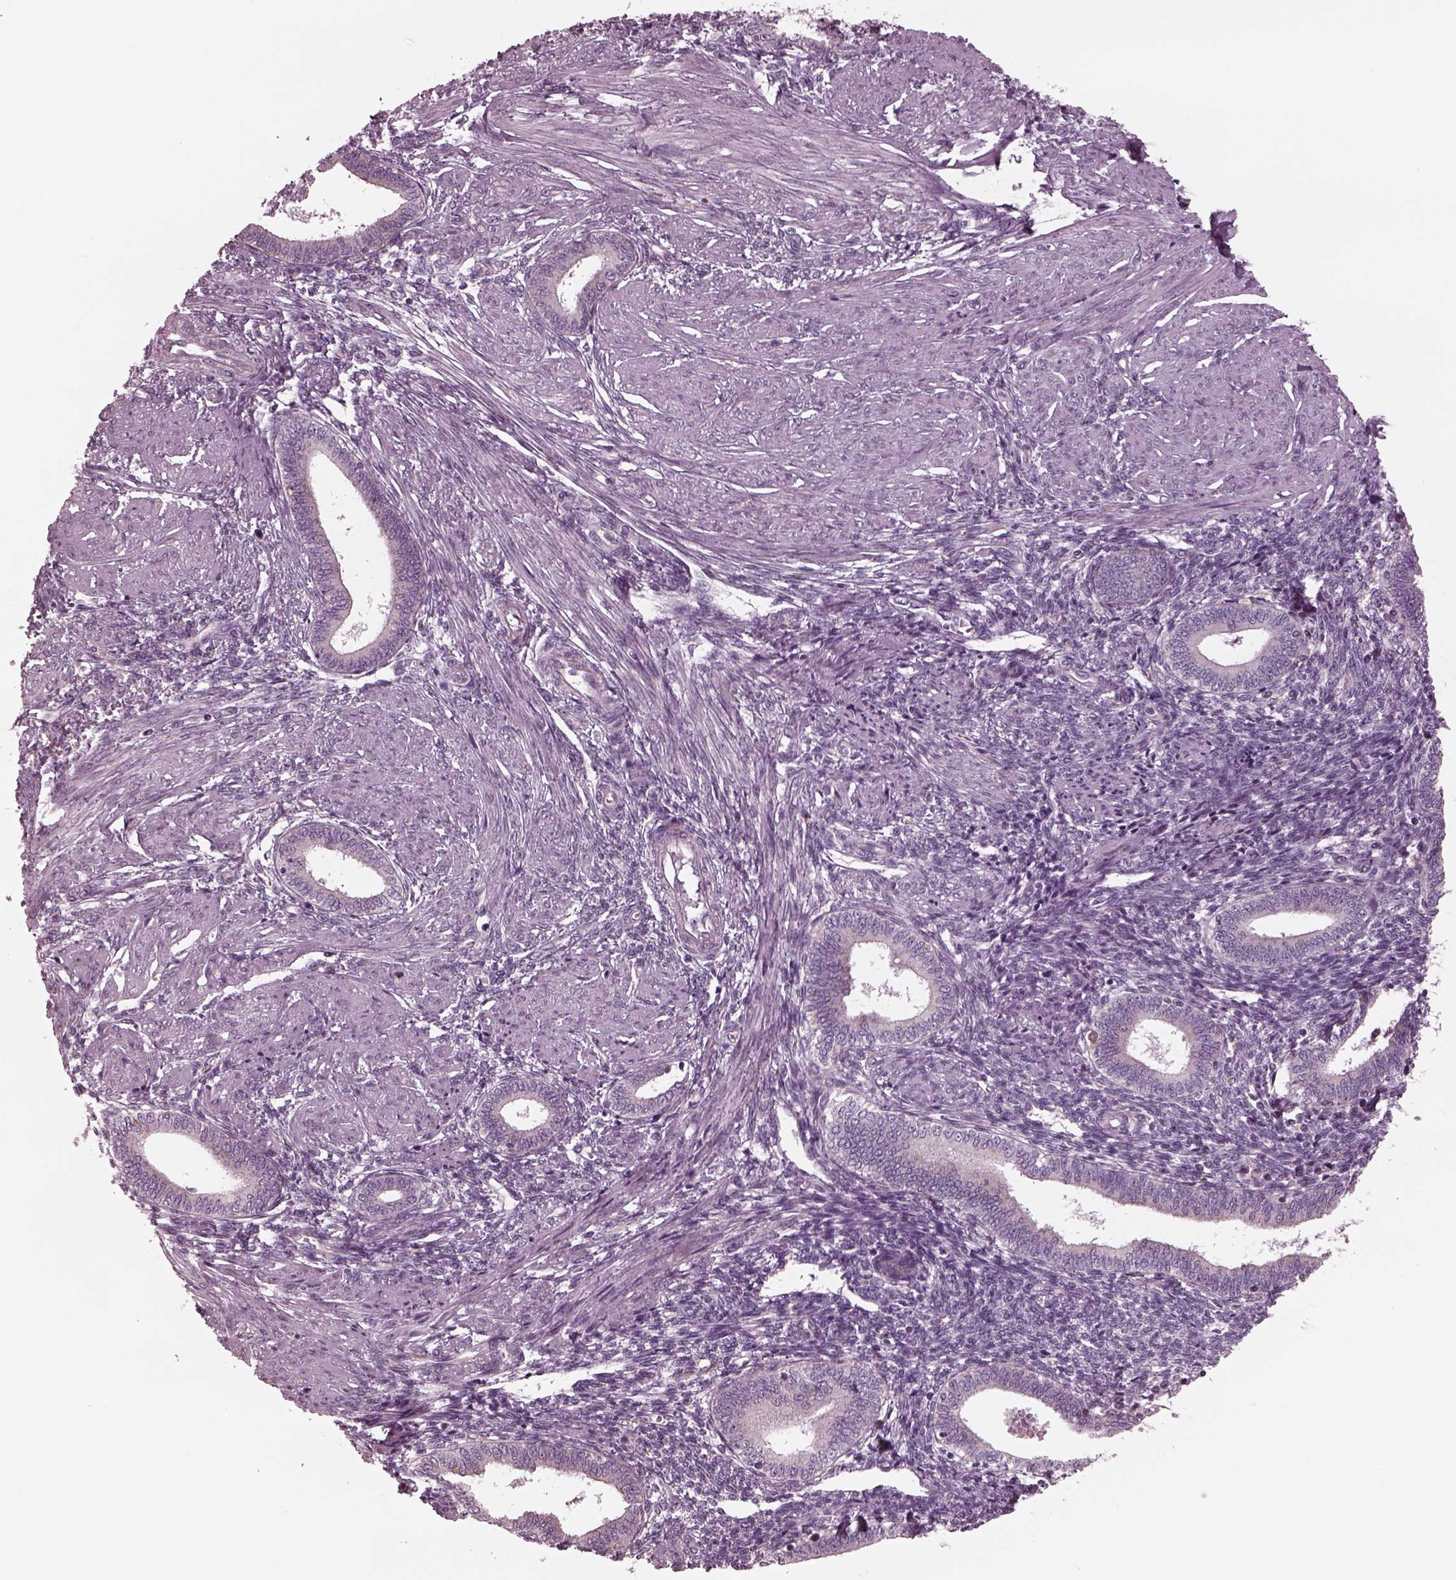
{"staining": {"intensity": "negative", "quantity": "none", "location": "none"}, "tissue": "endometrium", "cell_type": "Cells in endometrial stroma", "image_type": "normal", "snomed": [{"axis": "morphology", "description": "Normal tissue, NOS"}, {"axis": "topography", "description": "Endometrium"}], "caption": "DAB immunohistochemical staining of benign endometrium displays no significant expression in cells in endometrial stroma.", "gene": "CELSR3", "patient": {"sex": "female", "age": 42}}